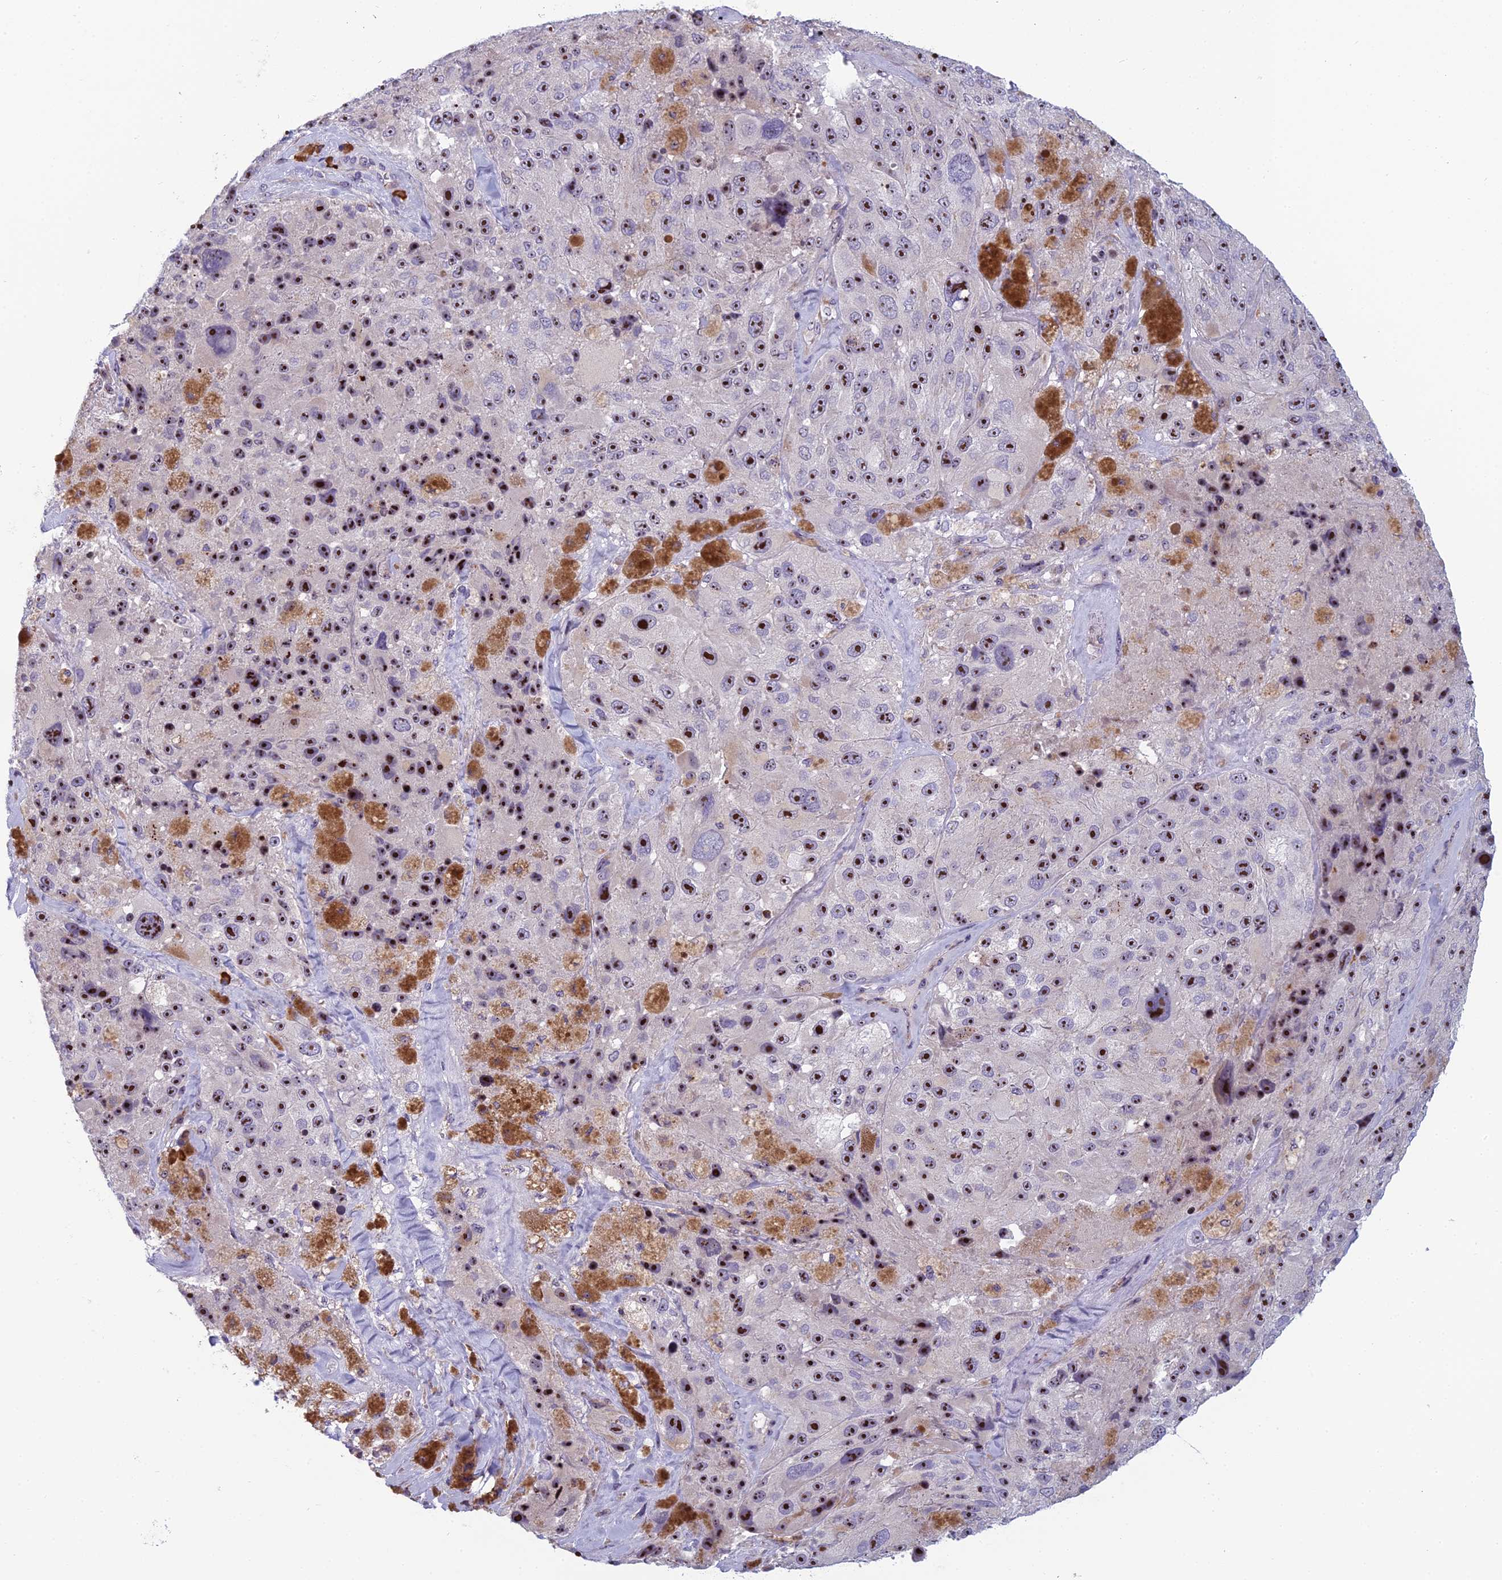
{"staining": {"intensity": "strong", "quantity": ">75%", "location": "nuclear"}, "tissue": "melanoma", "cell_type": "Tumor cells", "image_type": "cancer", "snomed": [{"axis": "morphology", "description": "Malignant melanoma, Metastatic site"}, {"axis": "topography", "description": "Lymph node"}], "caption": "Malignant melanoma (metastatic site) stained with a protein marker shows strong staining in tumor cells.", "gene": "NOC2L", "patient": {"sex": "male", "age": 62}}